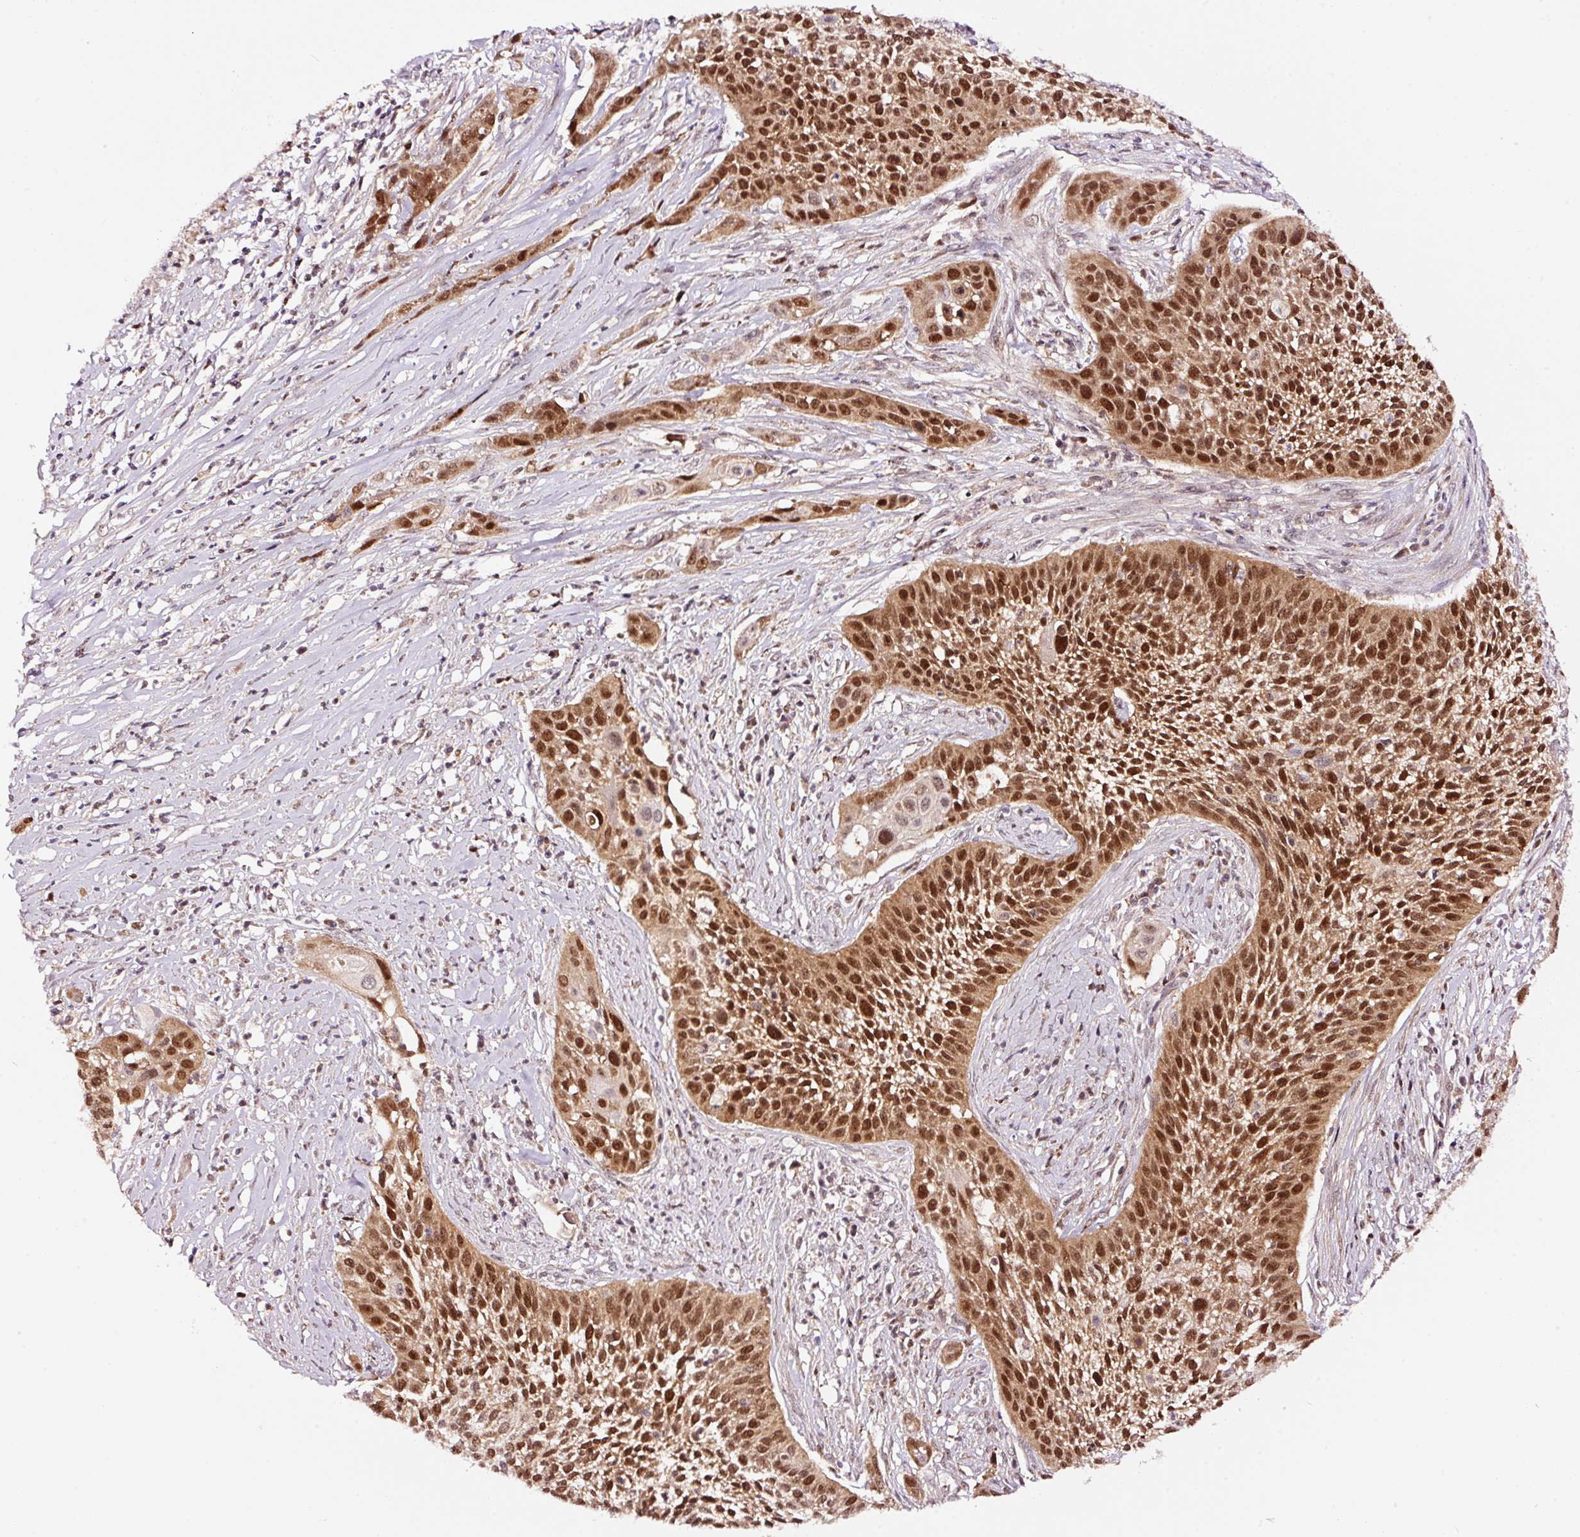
{"staining": {"intensity": "strong", "quantity": ">75%", "location": "nuclear"}, "tissue": "cervical cancer", "cell_type": "Tumor cells", "image_type": "cancer", "snomed": [{"axis": "morphology", "description": "Squamous cell carcinoma, NOS"}, {"axis": "topography", "description": "Cervix"}], "caption": "Immunohistochemistry (IHC) micrograph of neoplastic tissue: human cervical squamous cell carcinoma stained using immunohistochemistry (IHC) exhibits high levels of strong protein expression localized specifically in the nuclear of tumor cells, appearing as a nuclear brown color.", "gene": "RFC4", "patient": {"sex": "female", "age": 34}}